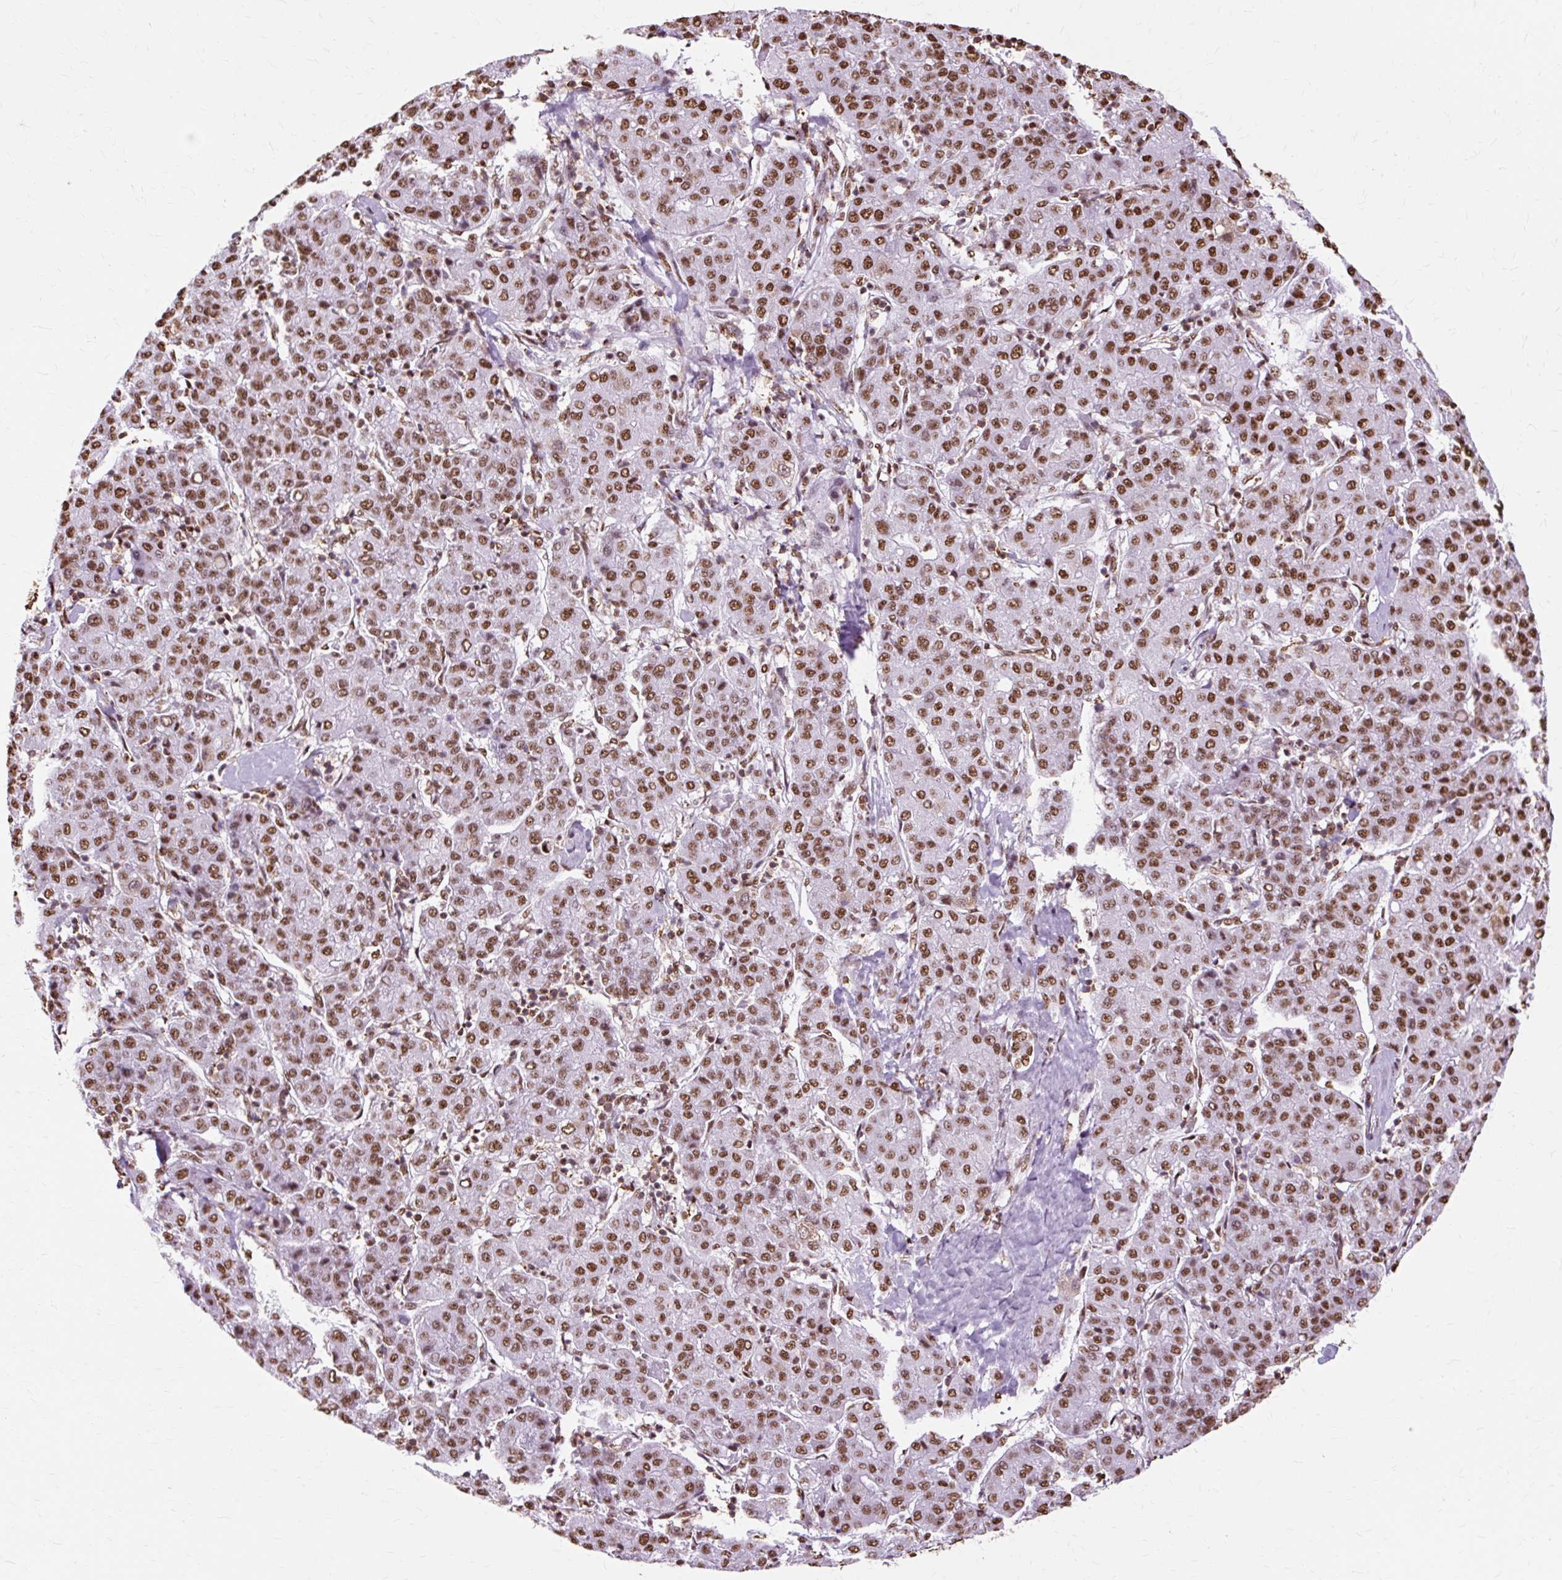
{"staining": {"intensity": "moderate", "quantity": ">75%", "location": "nuclear"}, "tissue": "liver cancer", "cell_type": "Tumor cells", "image_type": "cancer", "snomed": [{"axis": "morphology", "description": "Carcinoma, Hepatocellular, NOS"}, {"axis": "topography", "description": "Liver"}], "caption": "Tumor cells reveal moderate nuclear expression in approximately >75% of cells in liver cancer (hepatocellular carcinoma).", "gene": "XRCC6", "patient": {"sex": "male", "age": 65}}